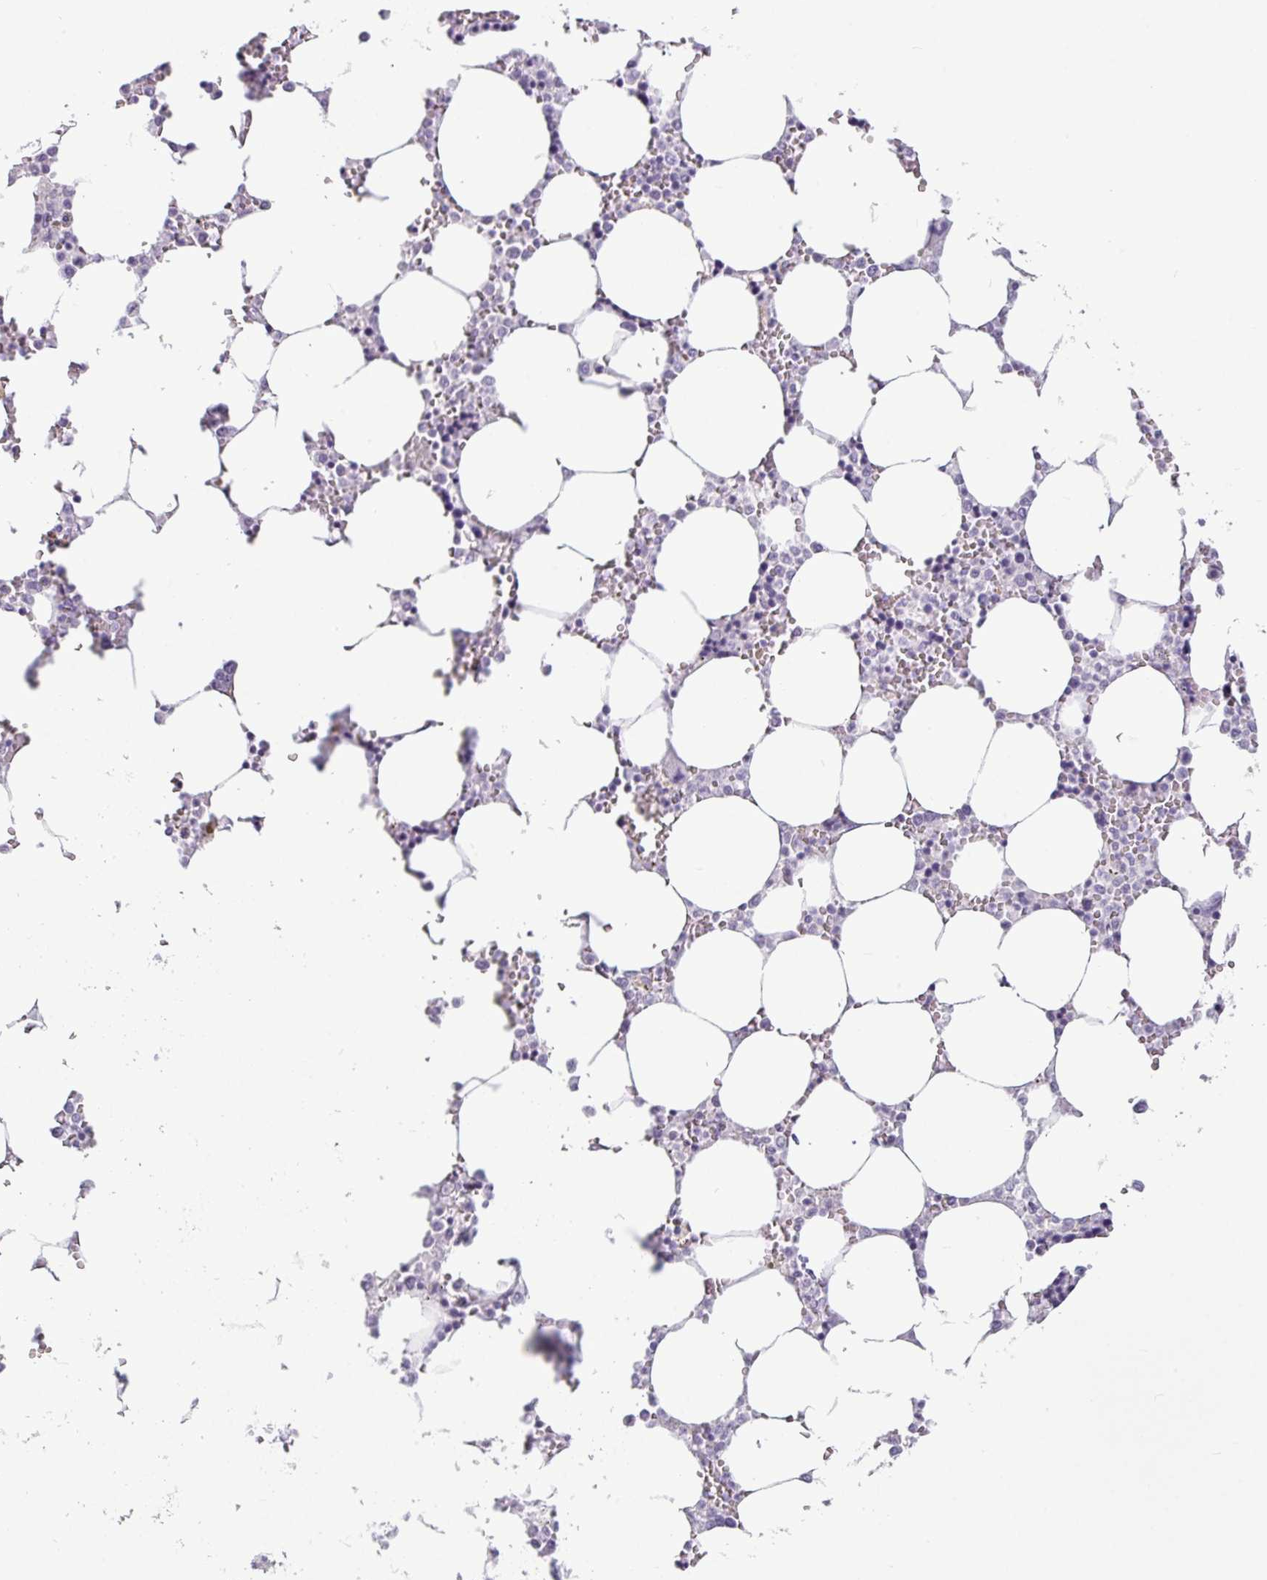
{"staining": {"intensity": "negative", "quantity": "none", "location": "none"}, "tissue": "bone marrow", "cell_type": "Hematopoietic cells", "image_type": "normal", "snomed": [{"axis": "morphology", "description": "Normal tissue, NOS"}, {"axis": "topography", "description": "Bone marrow"}], "caption": "A micrograph of bone marrow stained for a protein shows no brown staining in hematopoietic cells. (Stains: DAB immunohistochemistry (IHC) with hematoxylin counter stain, Microscopy: brightfield microscopy at high magnification).", "gene": "AMY2A", "patient": {"sex": "male", "age": 64}}